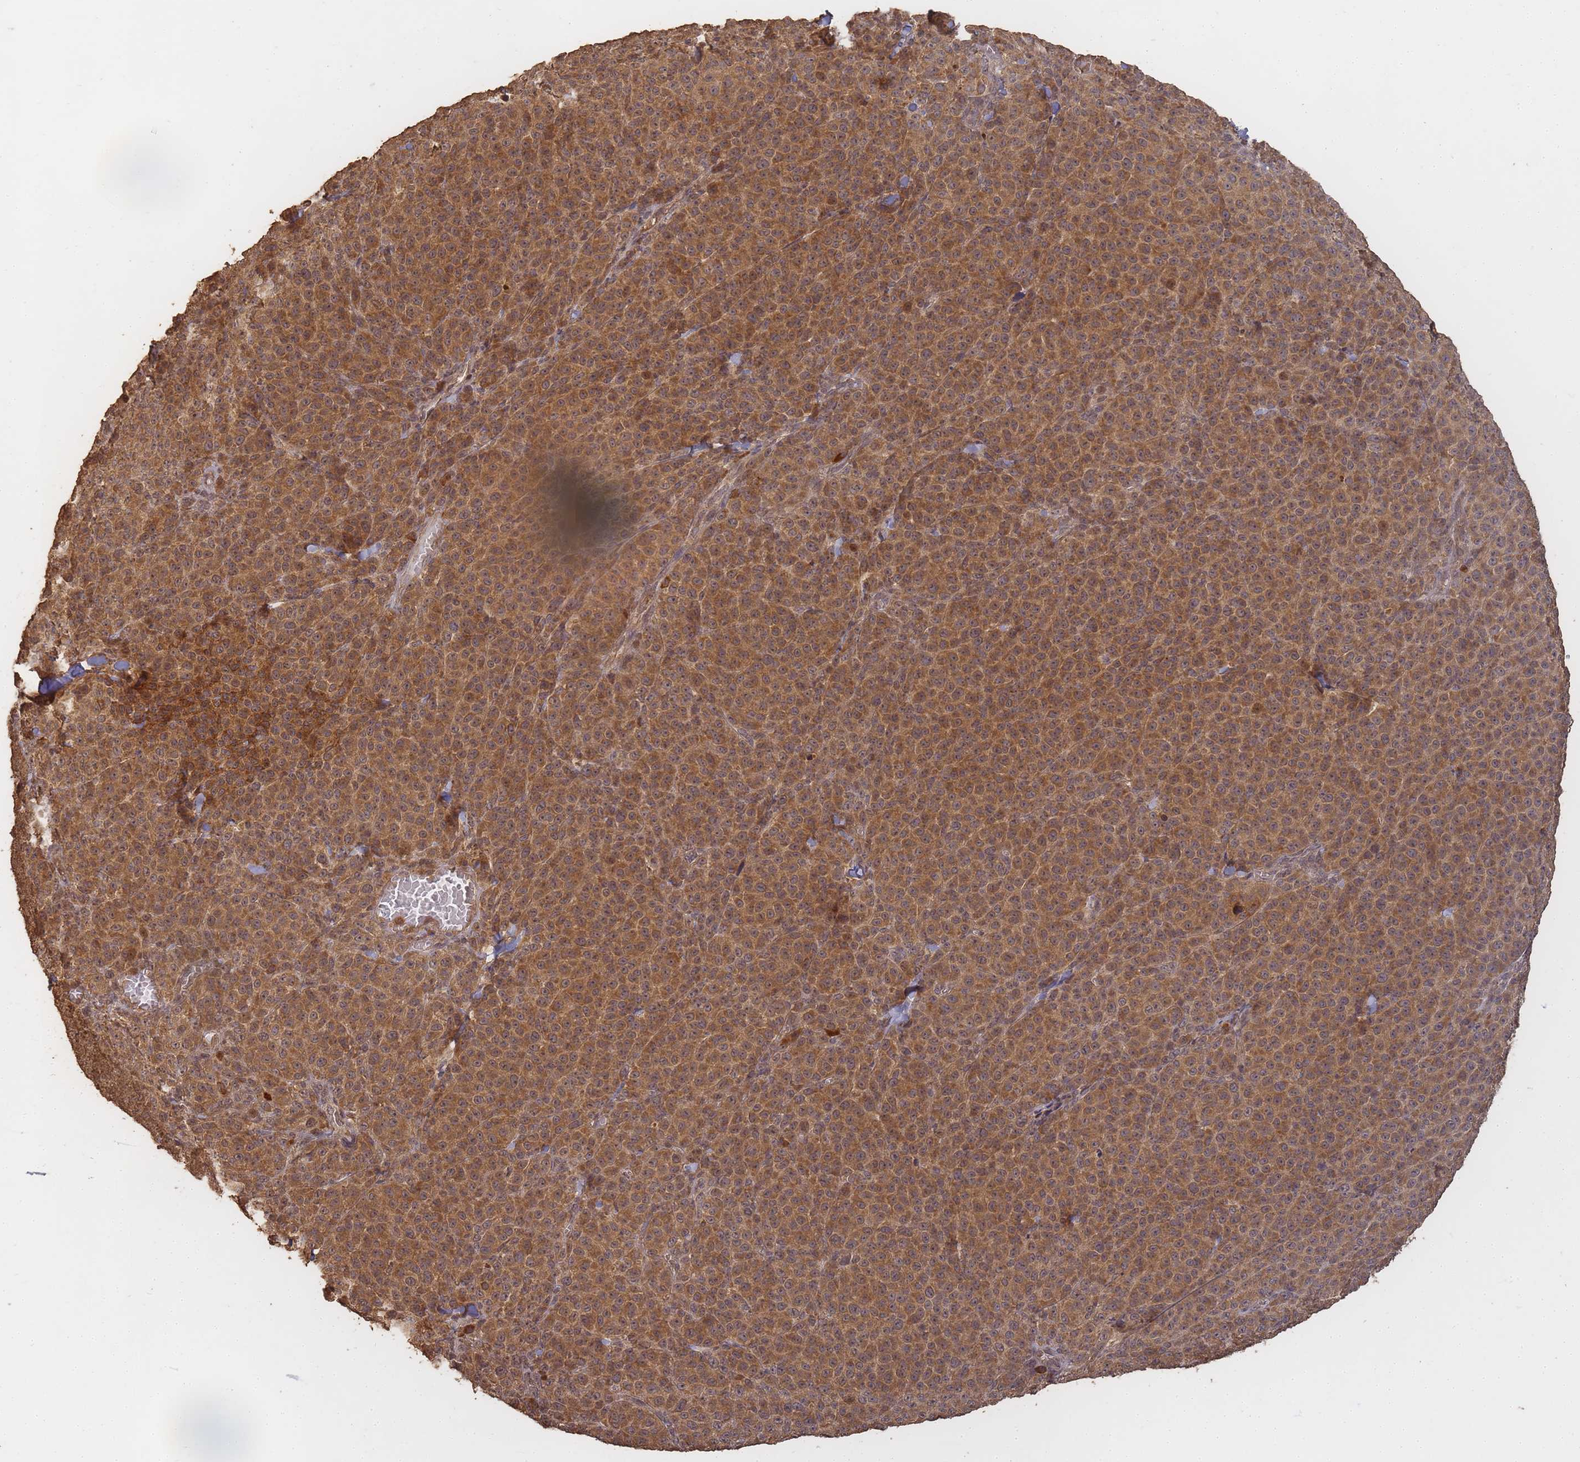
{"staining": {"intensity": "moderate", "quantity": ">75%", "location": "cytoplasmic/membranous"}, "tissue": "melanoma", "cell_type": "Tumor cells", "image_type": "cancer", "snomed": [{"axis": "morphology", "description": "Normal tissue, NOS"}, {"axis": "morphology", "description": "Malignant melanoma, NOS"}, {"axis": "topography", "description": "Skin"}], "caption": "About >75% of tumor cells in human malignant melanoma display moderate cytoplasmic/membranous protein positivity as visualized by brown immunohistochemical staining.", "gene": "ALKBH1", "patient": {"sex": "female", "age": 34}}